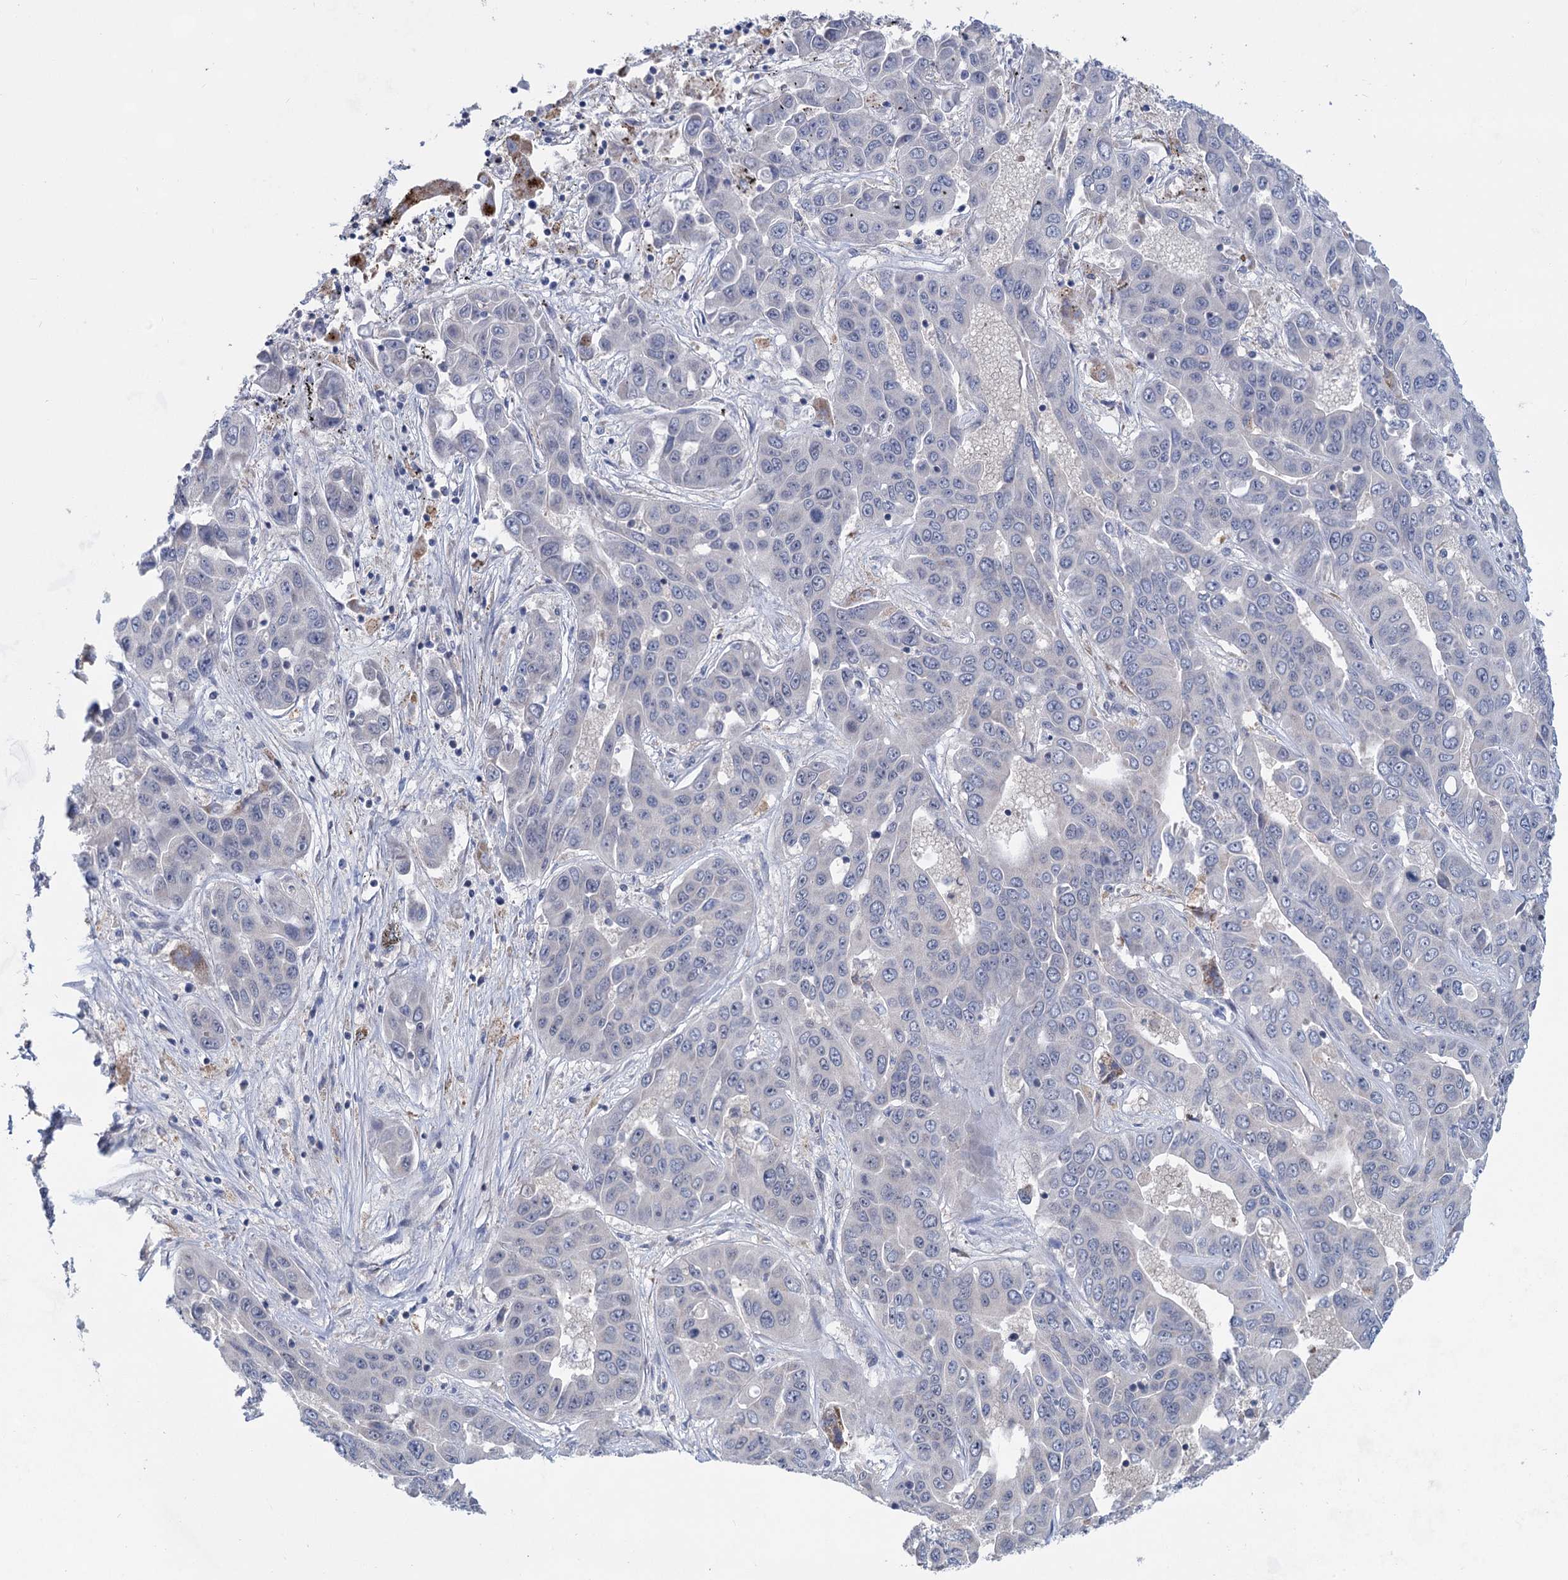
{"staining": {"intensity": "moderate", "quantity": "<25%", "location": "cytoplasmic/membranous"}, "tissue": "liver cancer", "cell_type": "Tumor cells", "image_type": "cancer", "snomed": [{"axis": "morphology", "description": "Cholangiocarcinoma"}, {"axis": "topography", "description": "Liver"}], "caption": "A high-resolution micrograph shows immunohistochemistry staining of cholangiocarcinoma (liver), which exhibits moderate cytoplasmic/membranous staining in about <25% of tumor cells.", "gene": "TTC17", "patient": {"sex": "female", "age": 52}}